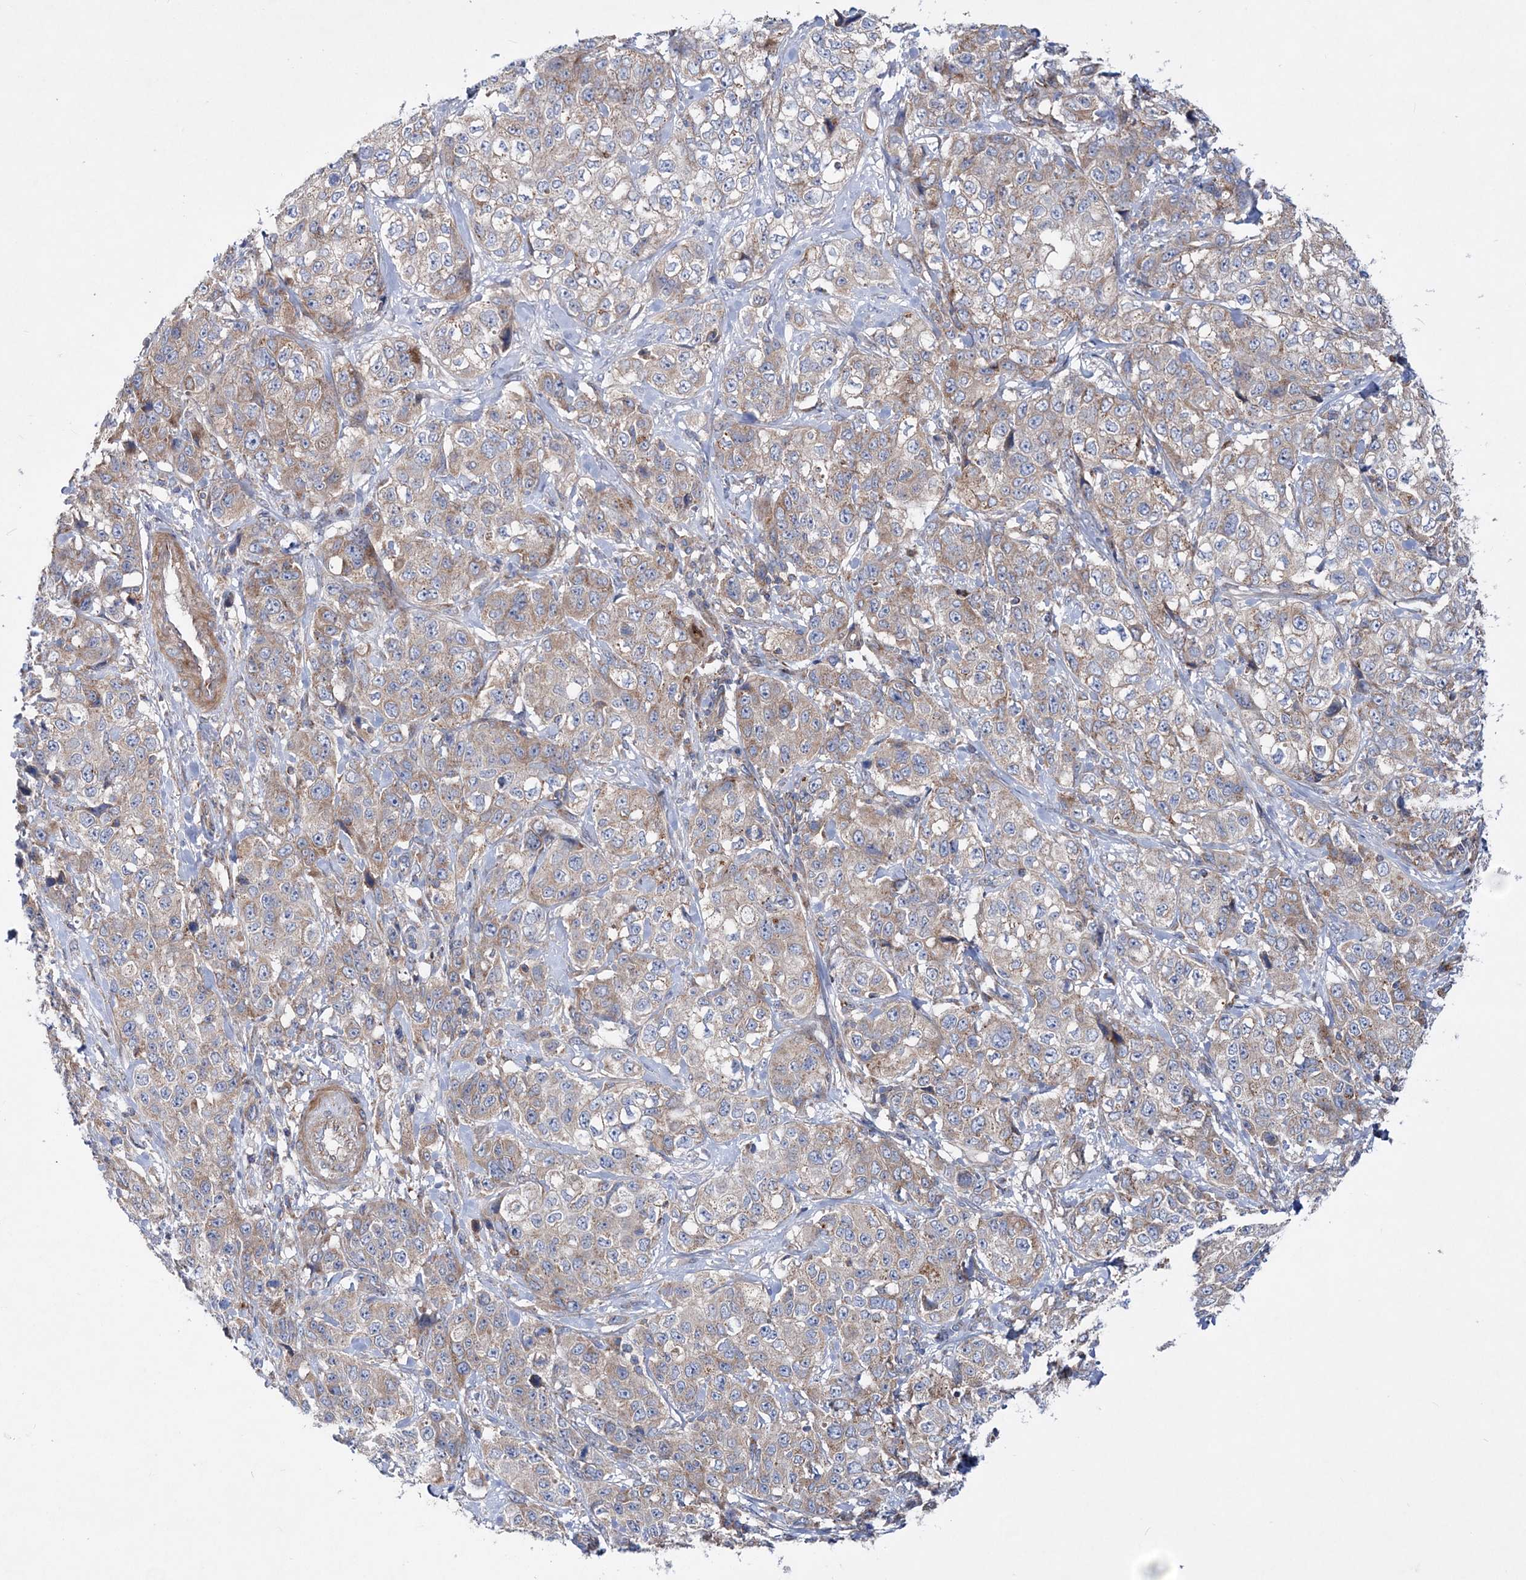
{"staining": {"intensity": "weak", "quantity": "25%-75%", "location": "cytoplasmic/membranous"}, "tissue": "stomach cancer", "cell_type": "Tumor cells", "image_type": "cancer", "snomed": [{"axis": "morphology", "description": "Adenocarcinoma, NOS"}, {"axis": "topography", "description": "Stomach"}], "caption": "Human adenocarcinoma (stomach) stained with a brown dye exhibits weak cytoplasmic/membranous positive positivity in approximately 25%-75% of tumor cells.", "gene": "NGLY1", "patient": {"sex": "male", "age": 48}}